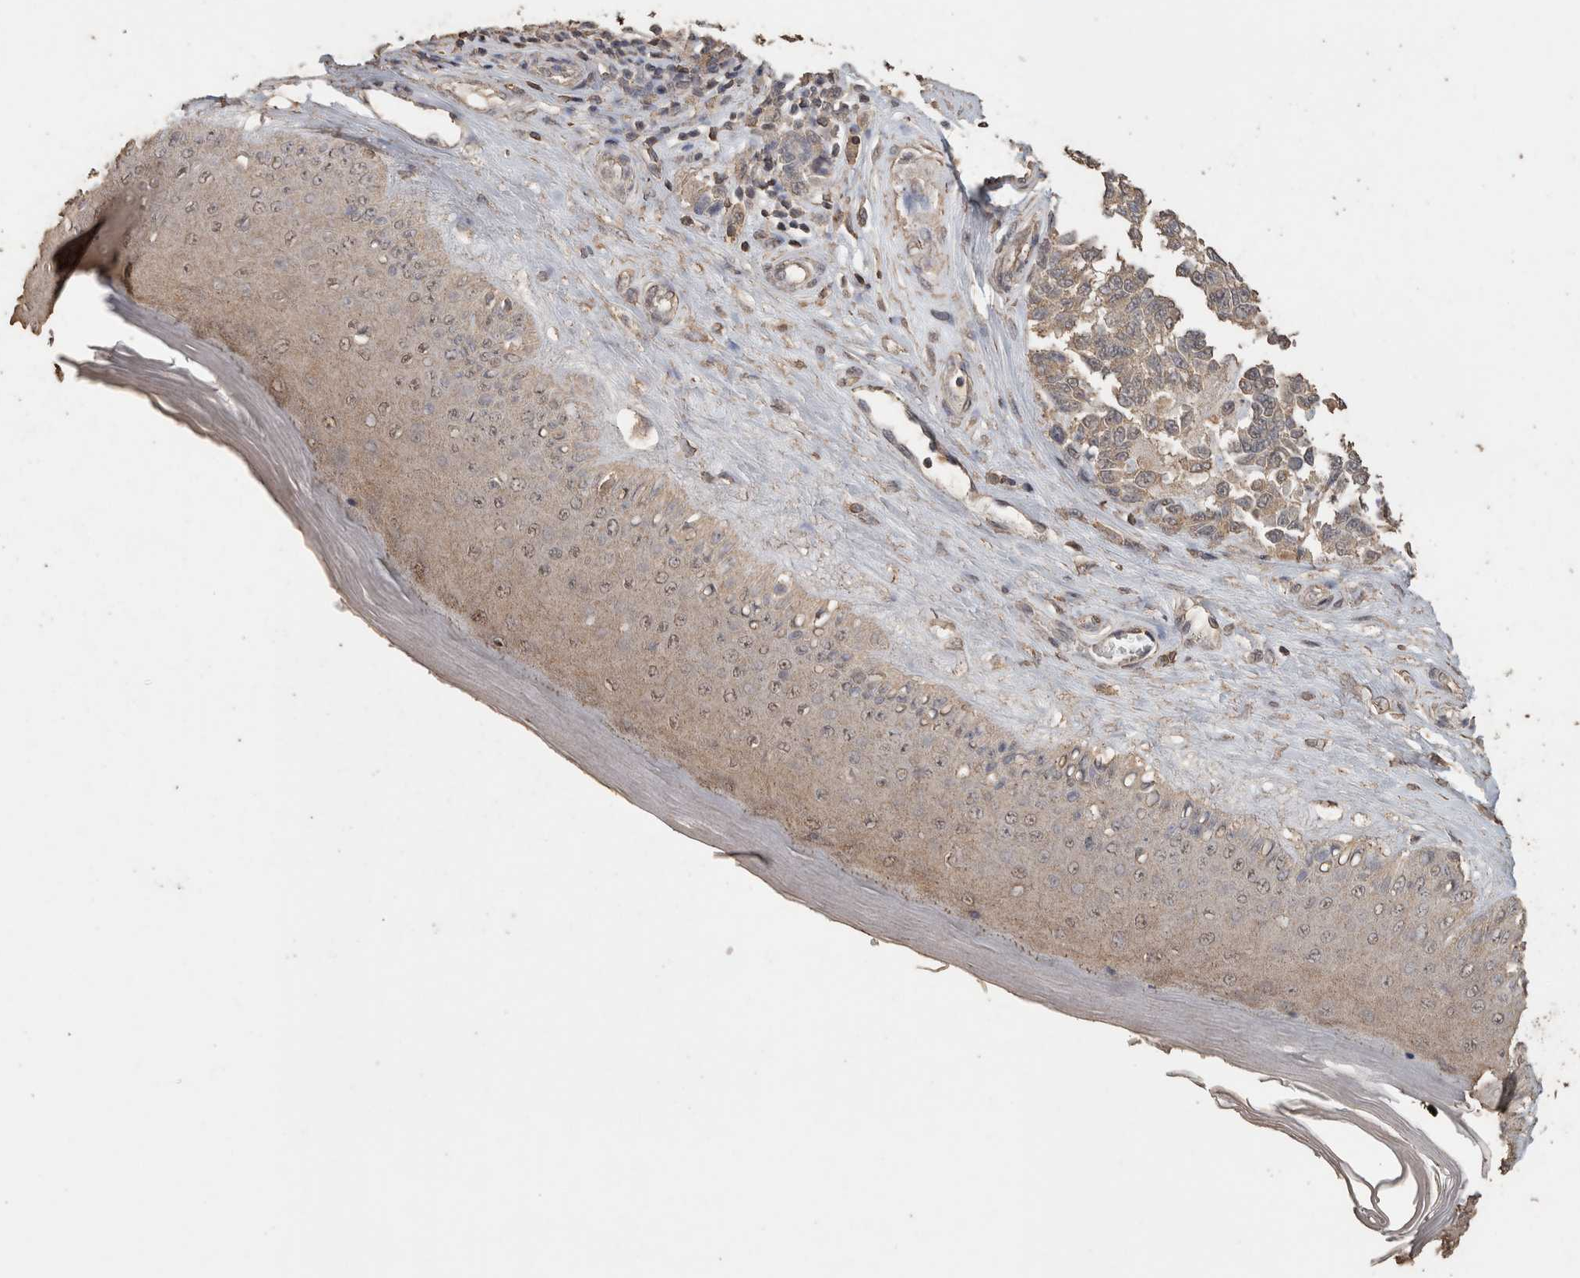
{"staining": {"intensity": "weak", "quantity": ">75%", "location": "cytoplasmic/membranous"}, "tissue": "melanoma", "cell_type": "Tumor cells", "image_type": "cancer", "snomed": [{"axis": "morphology", "description": "Malignant melanoma, NOS"}, {"axis": "topography", "description": "Skin"}], "caption": "There is low levels of weak cytoplasmic/membranous expression in tumor cells of malignant melanoma, as demonstrated by immunohistochemical staining (brown color).", "gene": "CX3CL1", "patient": {"sex": "female", "age": 64}}